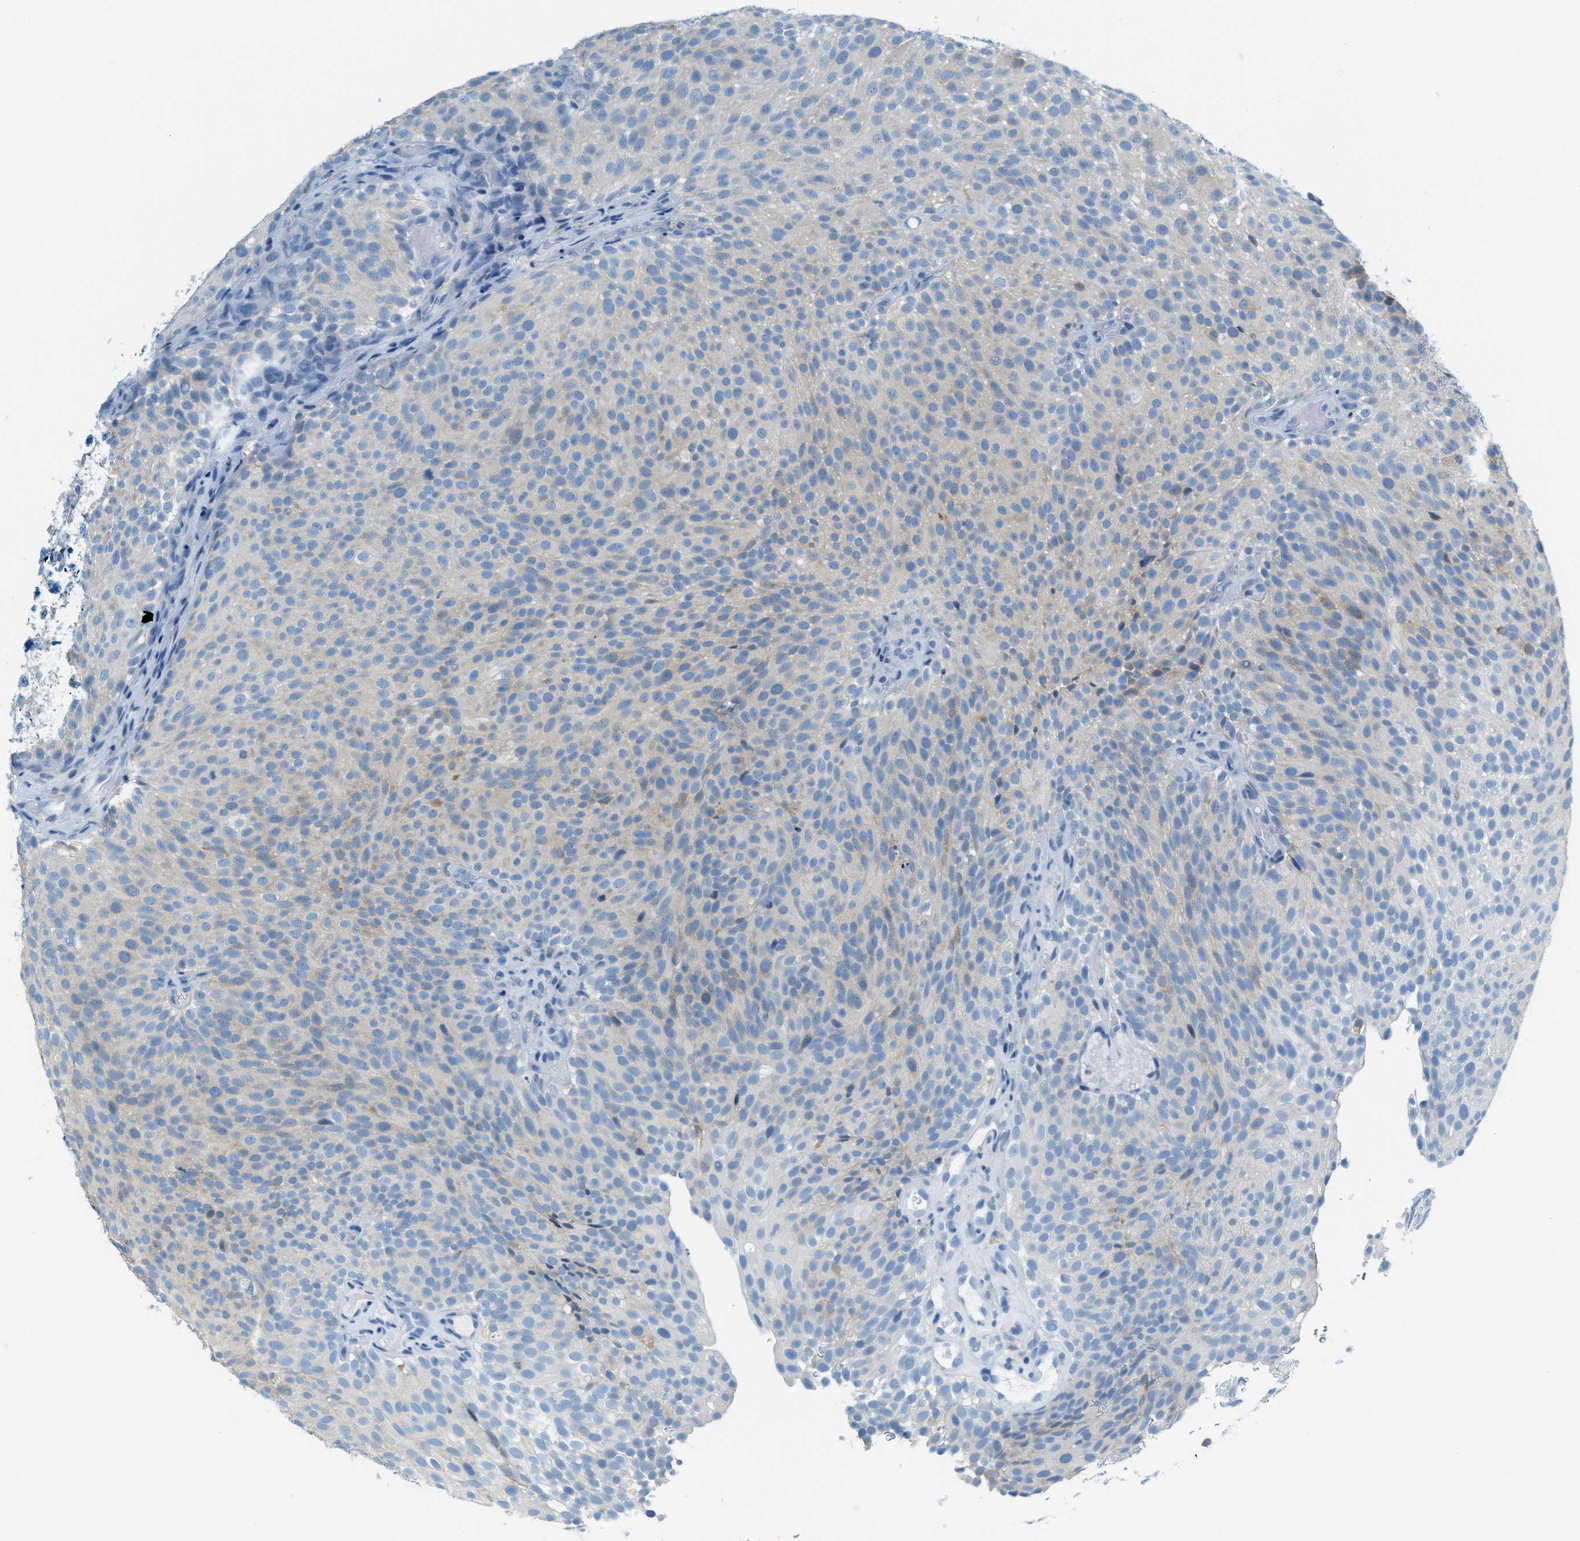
{"staining": {"intensity": "negative", "quantity": "none", "location": "none"}, "tissue": "urothelial cancer", "cell_type": "Tumor cells", "image_type": "cancer", "snomed": [{"axis": "morphology", "description": "Urothelial carcinoma, Low grade"}, {"axis": "topography", "description": "Urinary bladder"}], "caption": "Tumor cells are negative for brown protein staining in urothelial cancer.", "gene": "MATCAP2", "patient": {"sex": "male", "age": 78}}